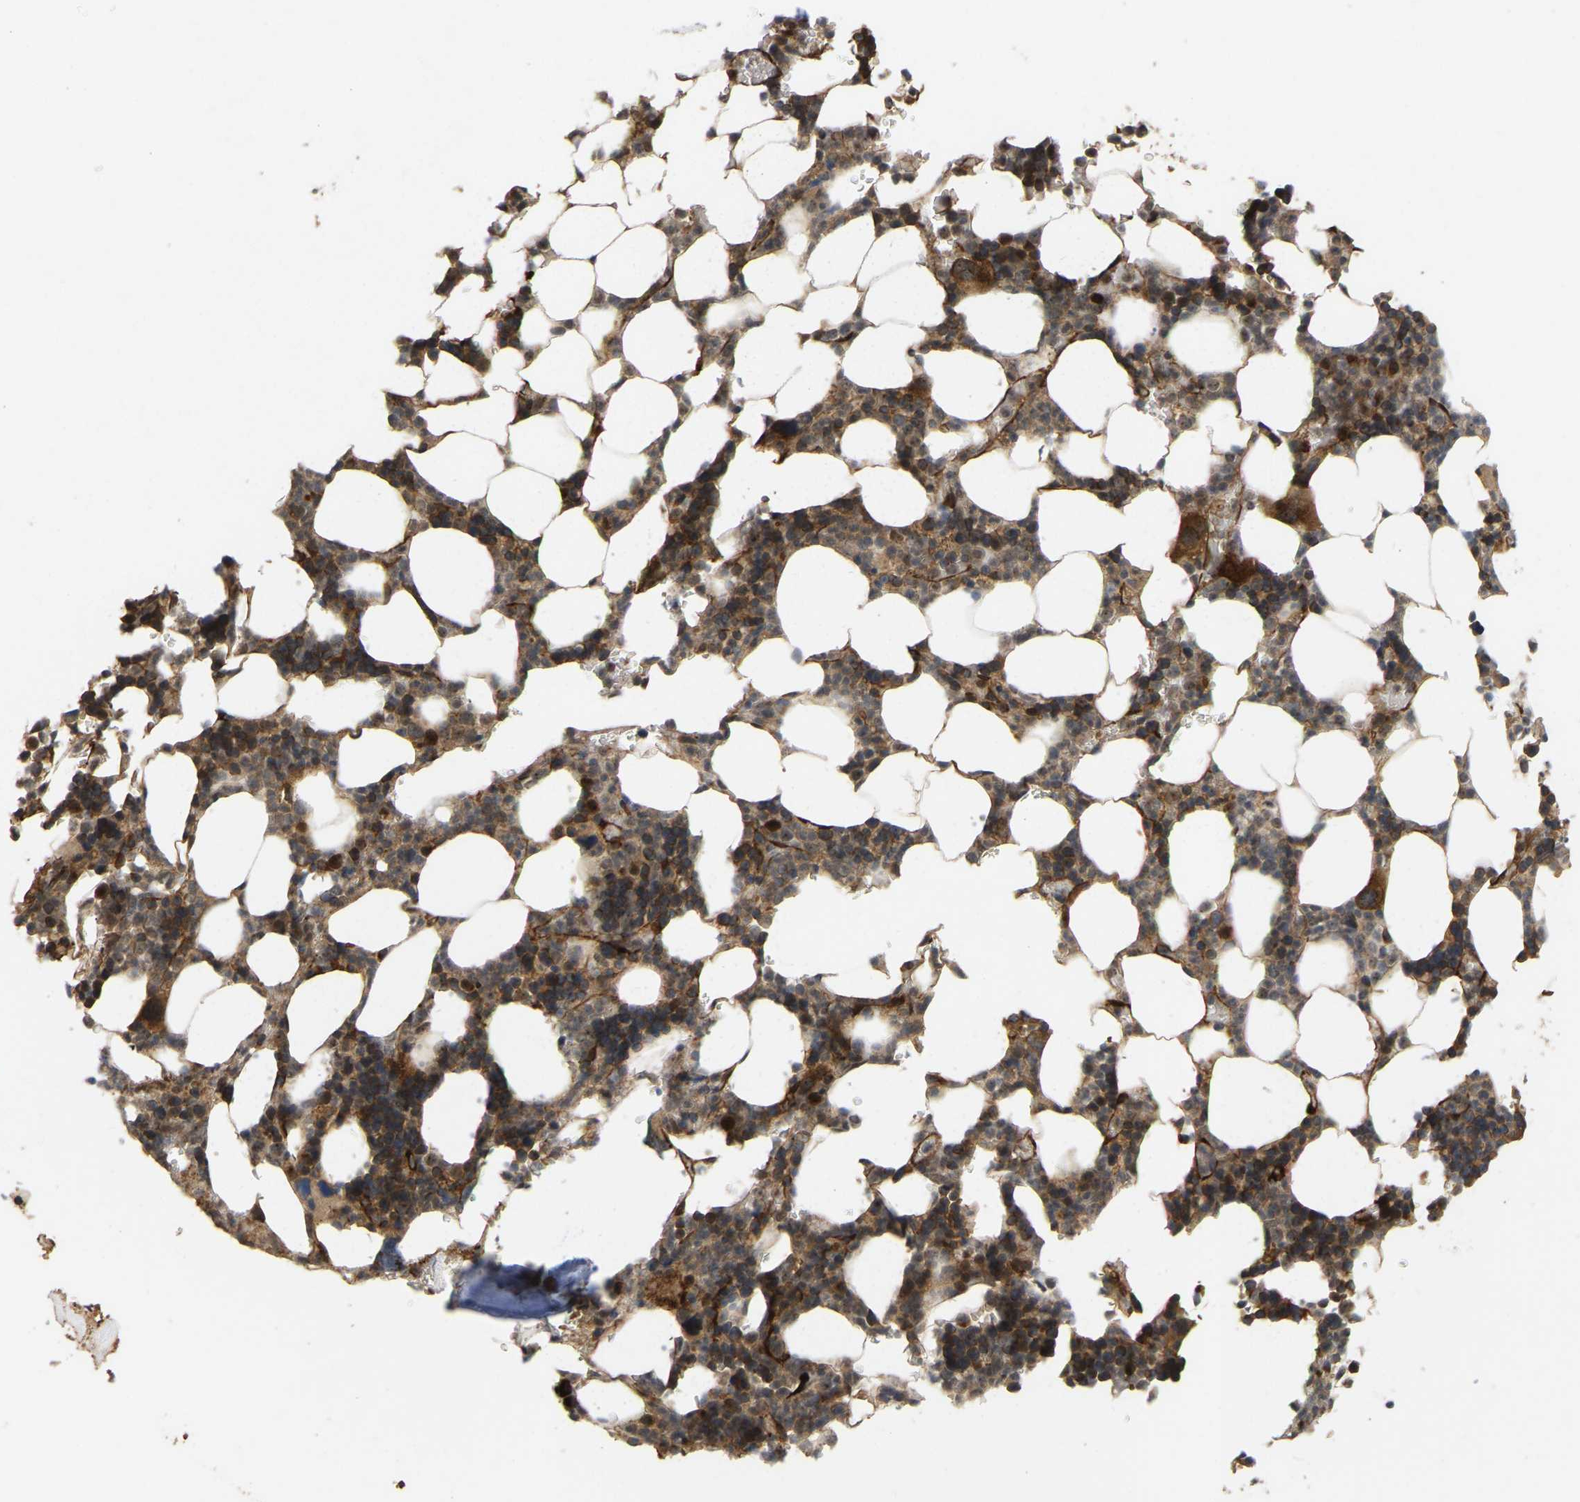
{"staining": {"intensity": "moderate", "quantity": "25%-75%", "location": "cytoplasmic/membranous"}, "tissue": "bone marrow", "cell_type": "Hematopoietic cells", "image_type": "normal", "snomed": [{"axis": "morphology", "description": "Normal tissue, NOS"}, {"axis": "topography", "description": "Bone marrow"}], "caption": "The image demonstrates a brown stain indicating the presence of a protein in the cytoplasmic/membranous of hematopoietic cells in bone marrow. (Stains: DAB in brown, nuclei in blue, Microscopy: brightfield microscopy at high magnification).", "gene": "LIMK2", "patient": {"sex": "female", "age": 81}}